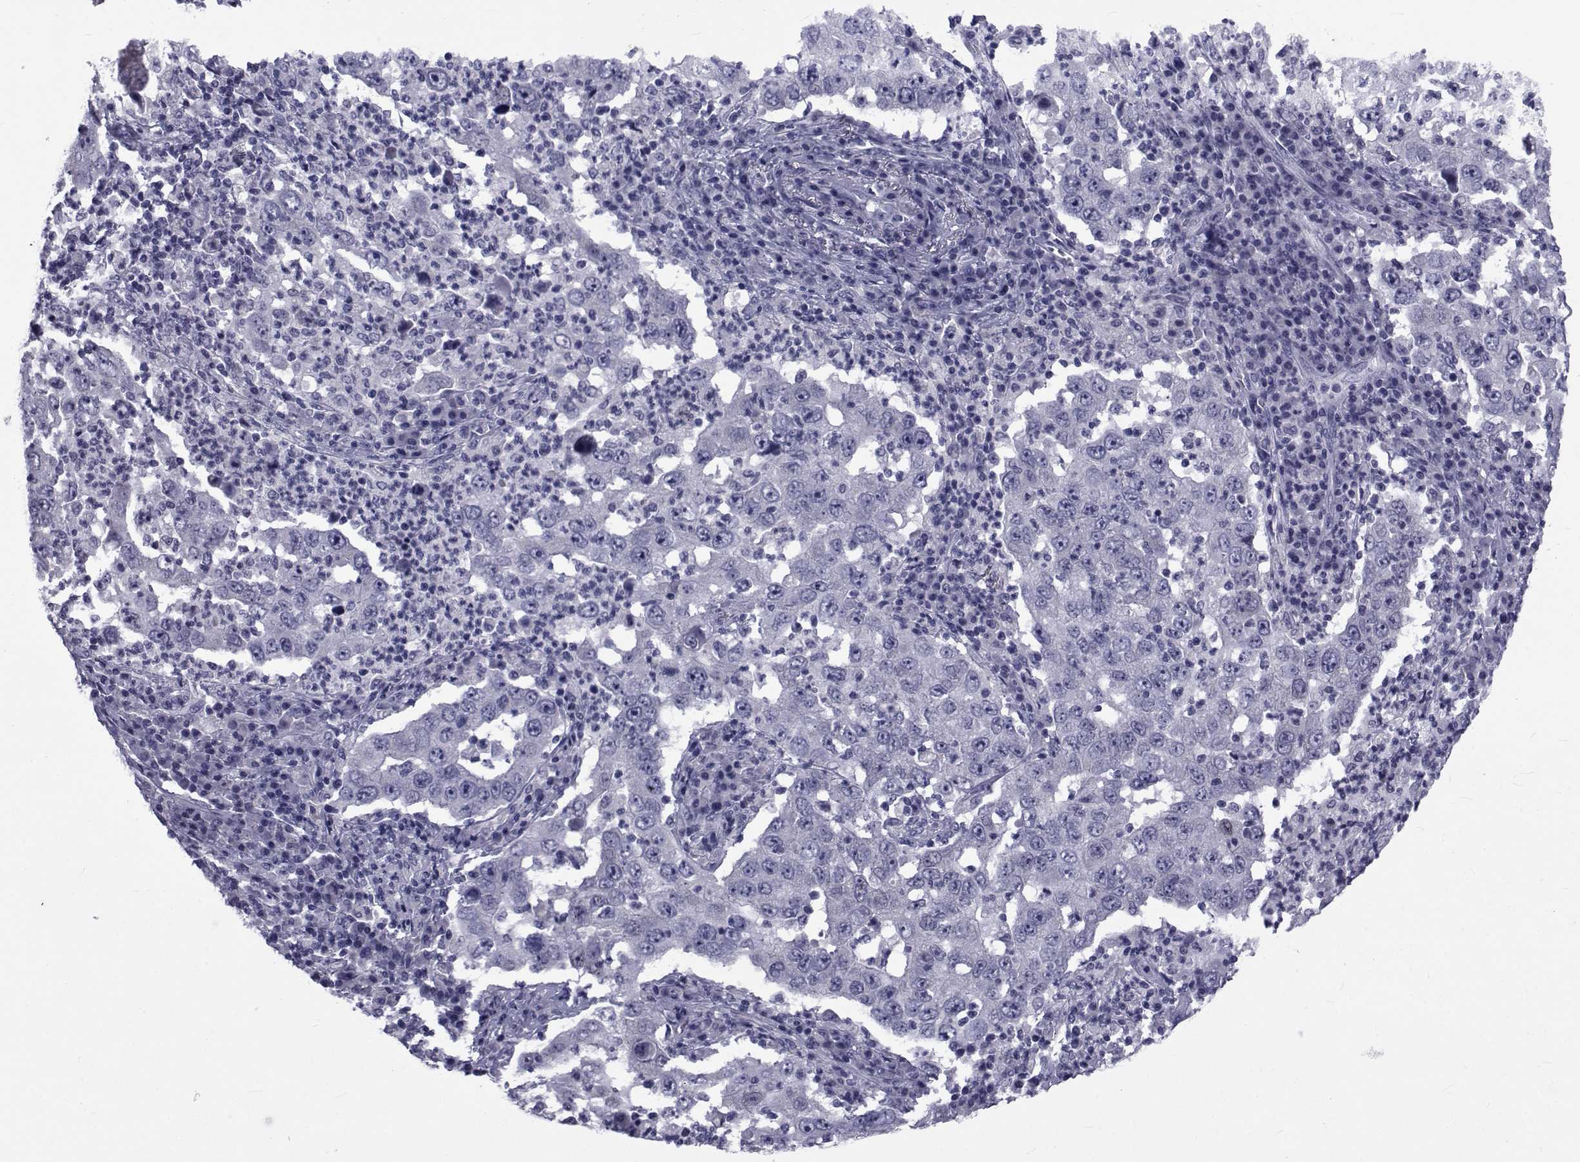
{"staining": {"intensity": "negative", "quantity": "none", "location": "none"}, "tissue": "lung cancer", "cell_type": "Tumor cells", "image_type": "cancer", "snomed": [{"axis": "morphology", "description": "Adenocarcinoma, NOS"}, {"axis": "topography", "description": "Lung"}], "caption": "Immunohistochemical staining of human lung adenocarcinoma shows no significant positivity in tumor cells. Nuclei are stained in blue.", "gene": "GKAP1", "patient": {"sex": "male", "age": 73}}